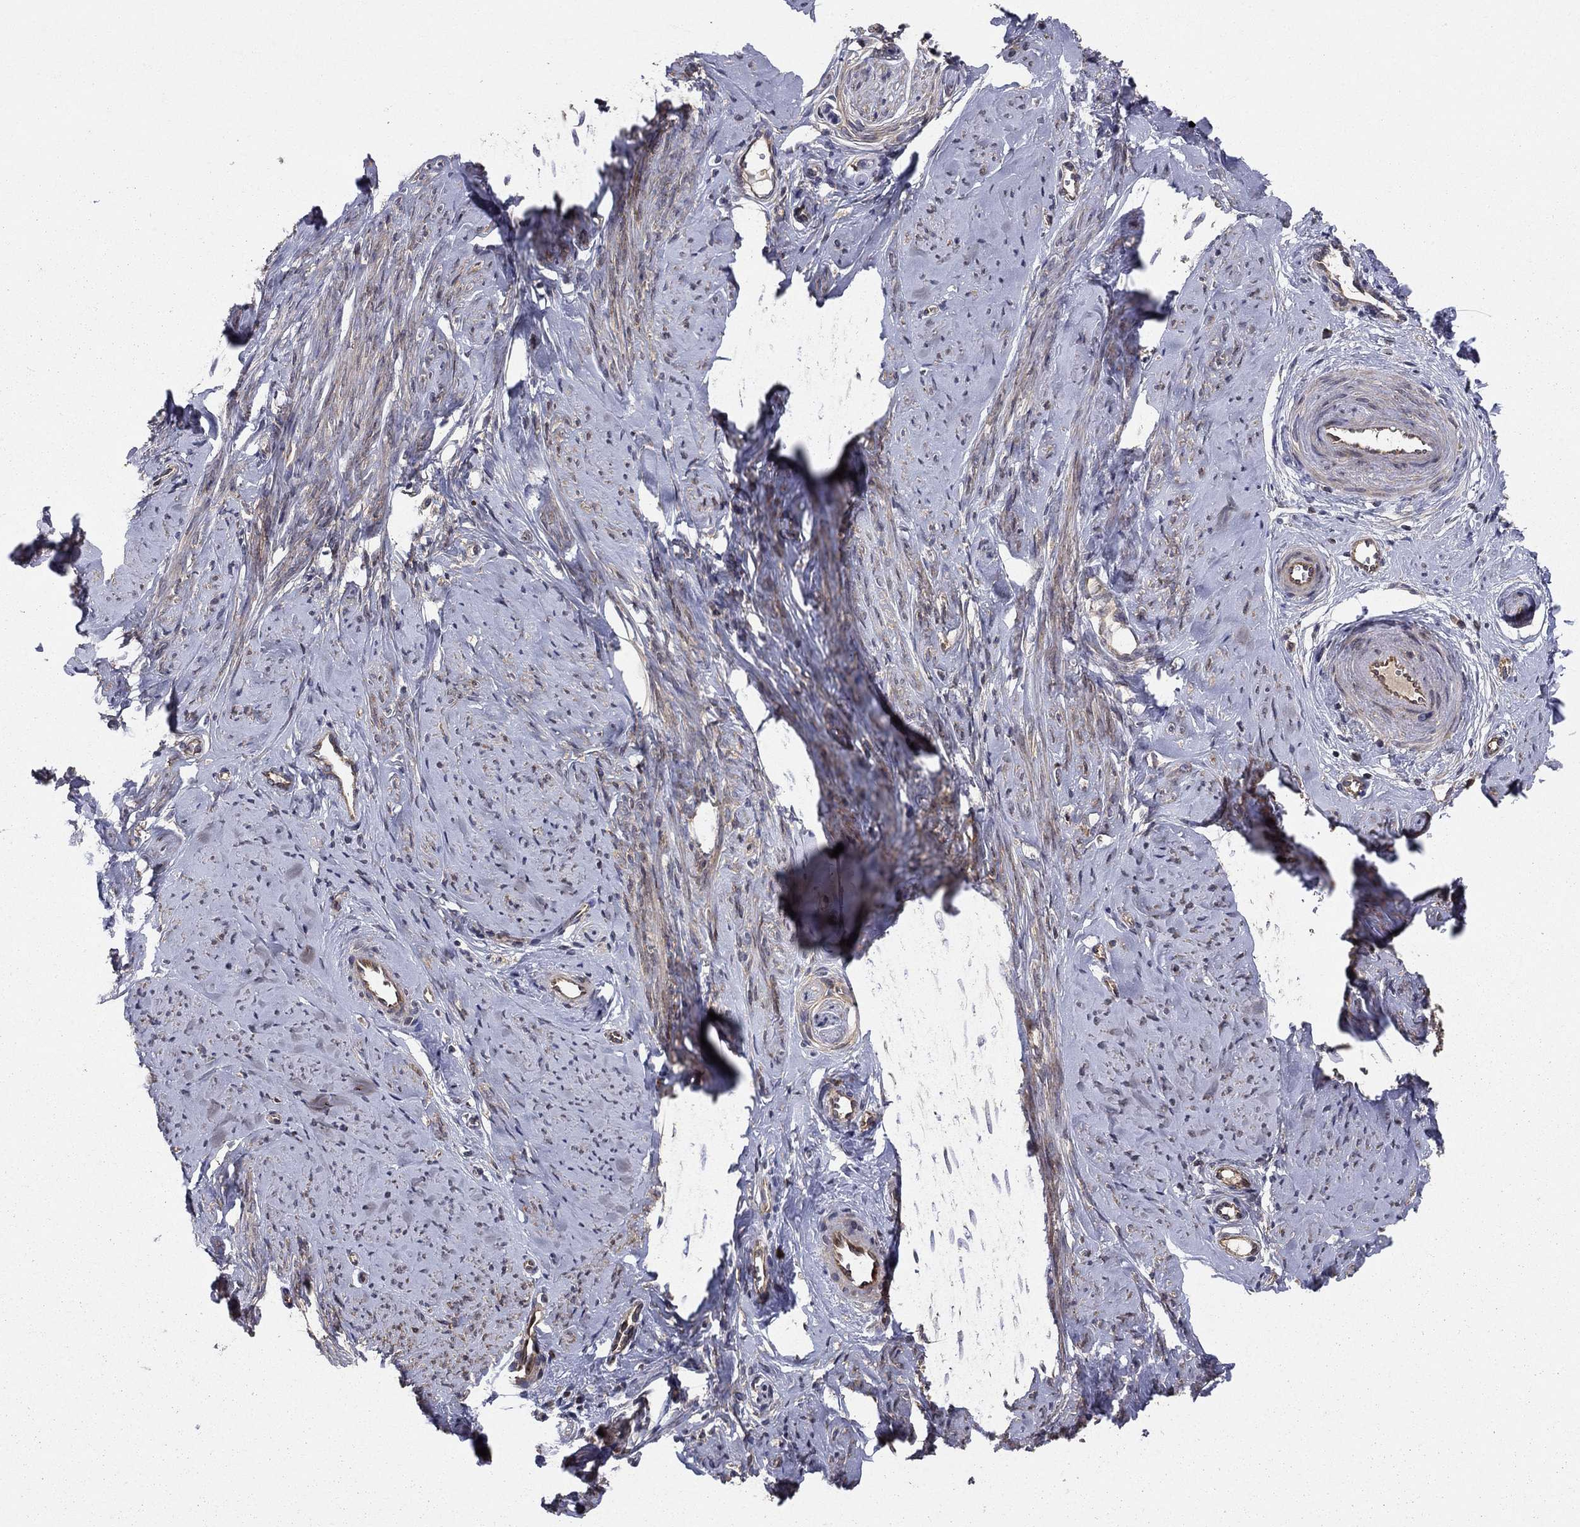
{"staining": {"intensity": "weak", "quantity": "25%-75%", "location": "cytoplasmic/membranous"}, "tissue": "smooth muscle", "cell_type": "Smooth muscle cells", "image_type": "normal", "snomed": [{"axis": "morphology", "description": "Normal tissue, NOS"}, {"axis": "topography", "description": "Smooth muscle"}], "caption": "This image exhibits immunohistochemistry (IHC) staining of normal smooth muscle, with low weak cytoplasmic/membranous positivity in approximately 25%-75% of smooth muscle cells.", "gene": "BABAM2", "patient": {"sex": "female", "age": 48}}